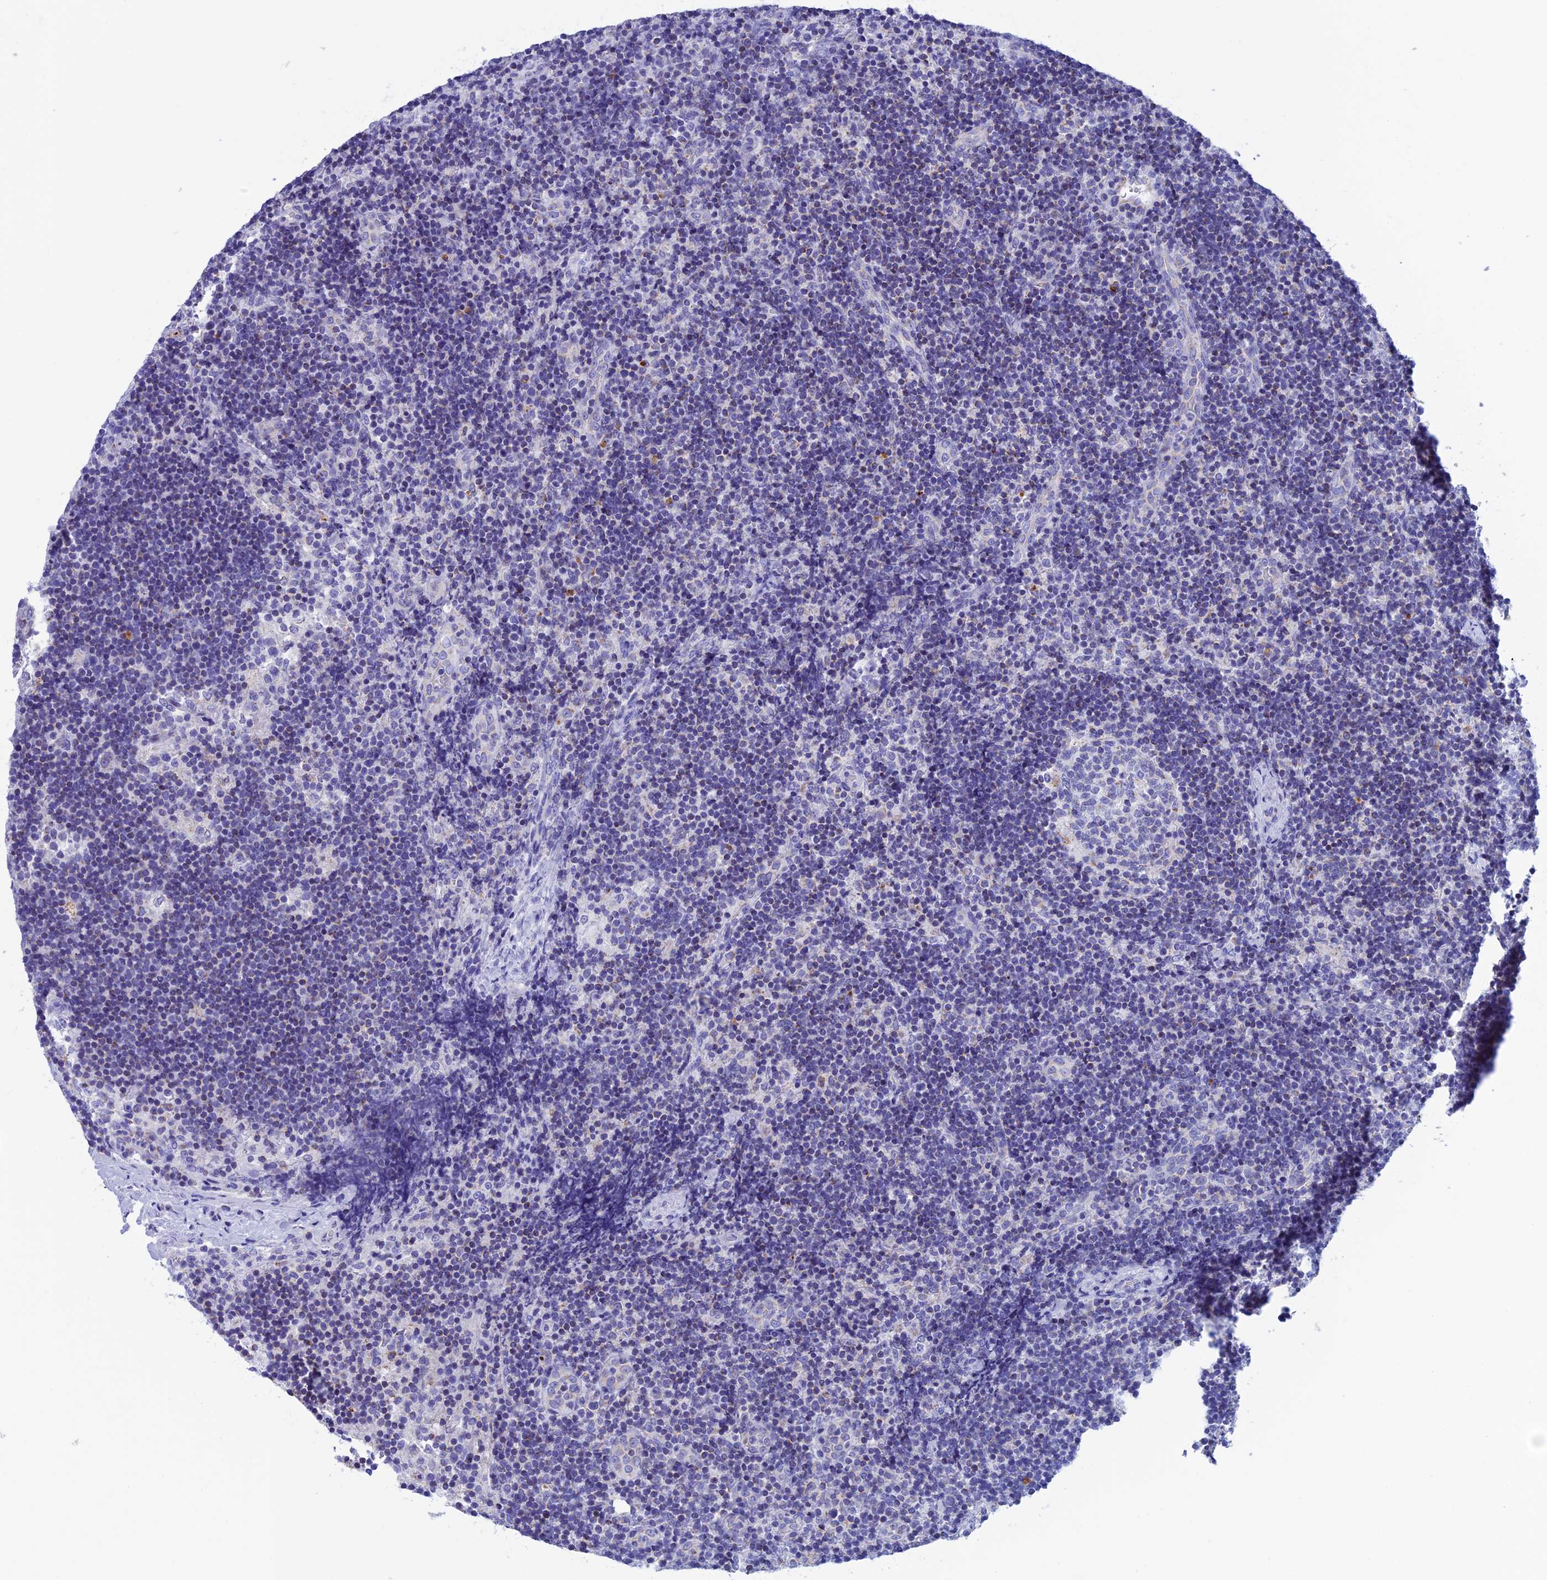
{"staining": {"intensity": "negative", "quantity": "none", "location": "none"}, "tissue": "lymph node", "cell_type": "Germinal center cells", "image_type": "normal", "snomed": [{"axis": "morphology", "description": "Normal tissue, NOS"}, {"axis": "topography", "description": "Lymph node"}], "caption": "IHC photomicrograph of normal lymph node stained for a protein (brown), which shows no expression in germinal center cells.", "gene": "NXPE4", "patient": {"sex": "female", "age": 22}}